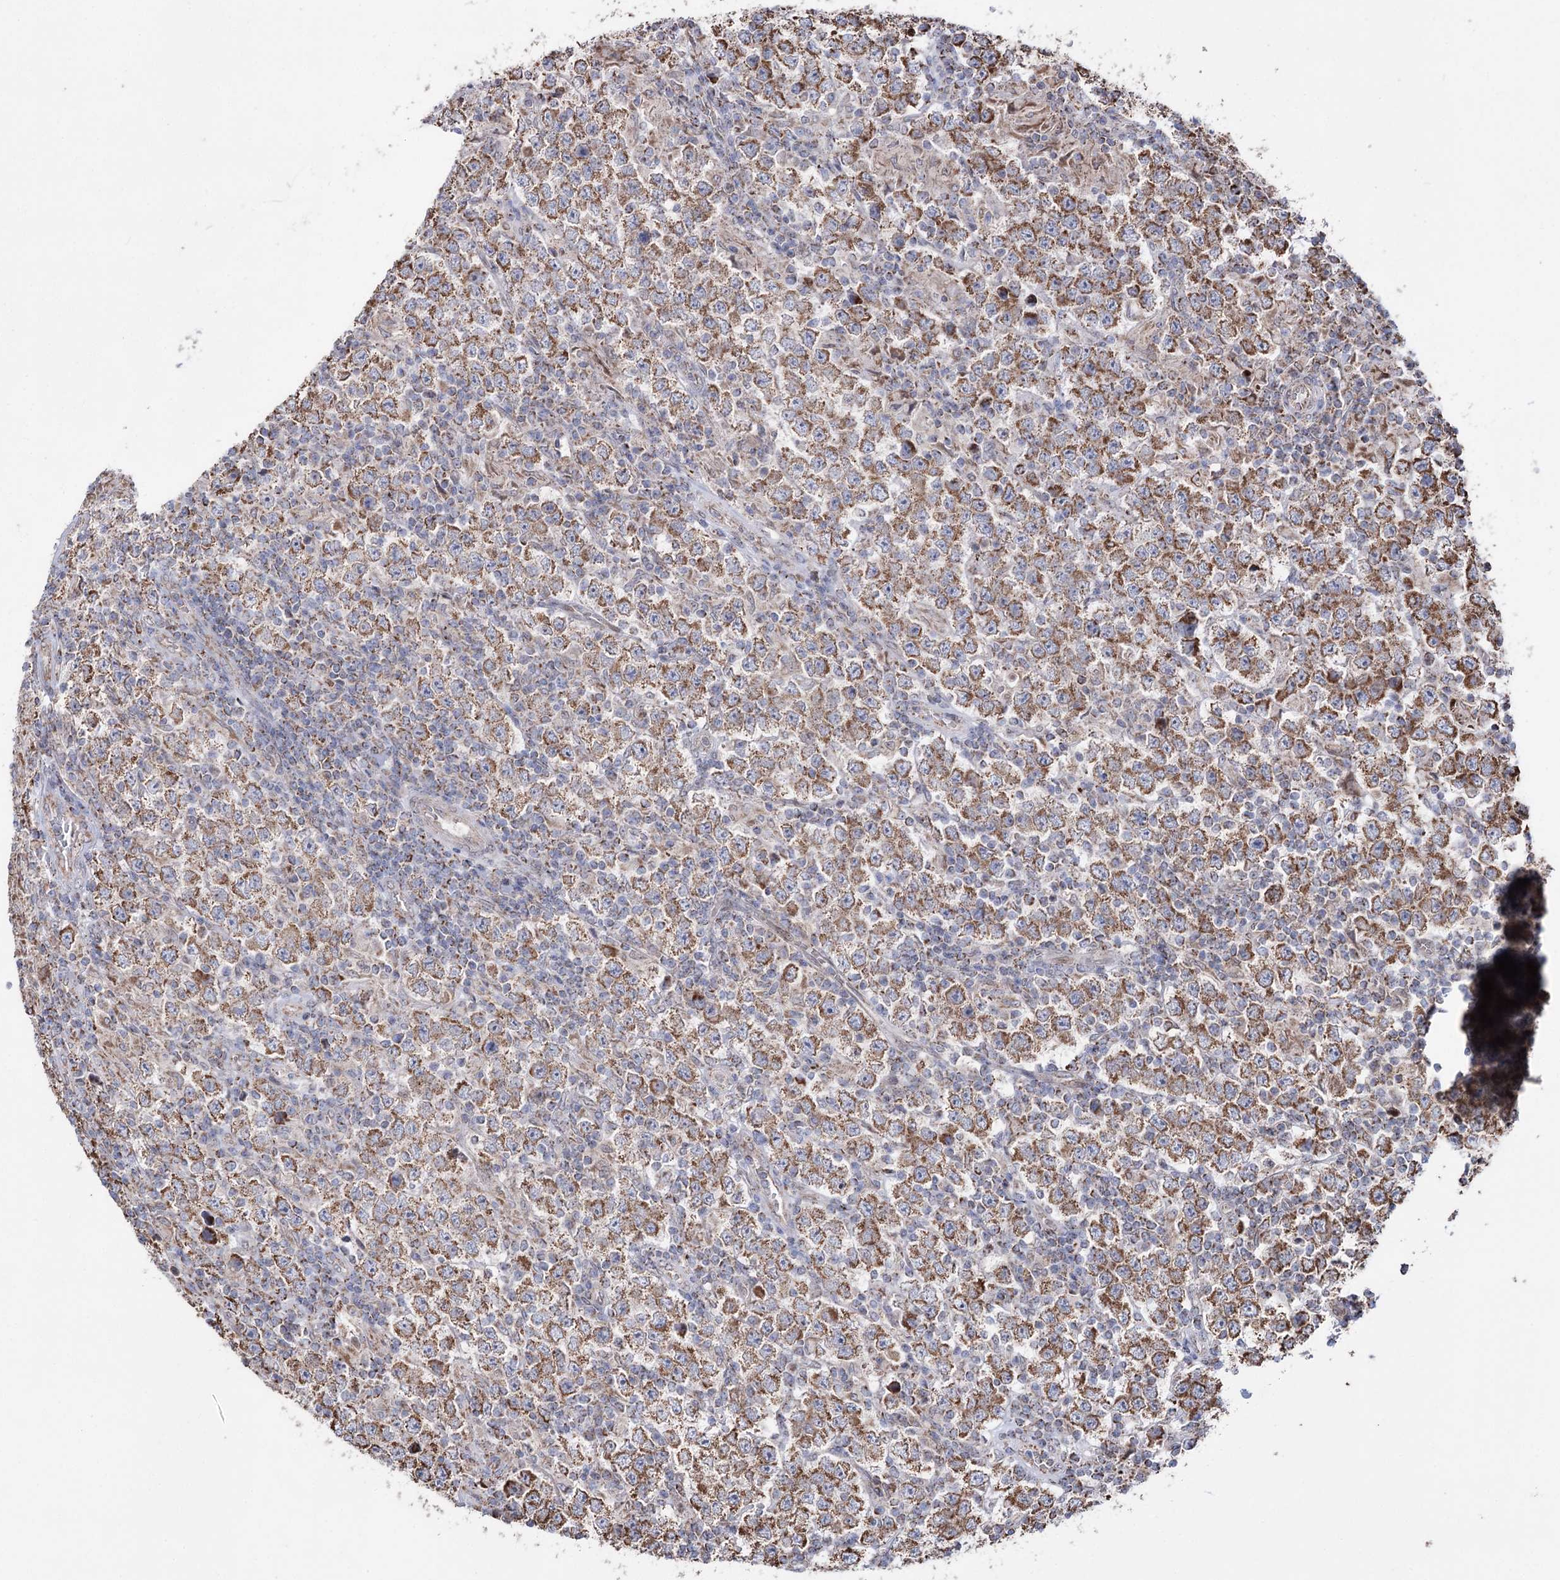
{"staining": {"intensity": "moderate", "quantity": ">75%", "location": "cytoplasmic/membranous"}, "tissue": "testis cancer", "cell_type": "Tumor cells", "image_type": "cancer", "snomed": [{"axis": "morphology", "description": "Normal tissue, NOS"}, {"axis": "morphology", "description": "Urothelial carcinoma, High grade"}, {"axis": "morphology", "description": "Seminoma, NOS"}, {"axis": "morphology", "description": "Carcinoma, Embryonal, NOS"}, {"axis": "topography", "description": "Urinary bladder"}, {"axis": "topography", "description": "Testis"}], "caption": "Approximately >75% of tumor cells in human testis cancer (seminoma) display moderate cytoplasmic/membranous protein staining as visualized by brown immunohistochemical staining.", "gene": "CREB3L4", "patient": {"sex": "male", "age": 41}}